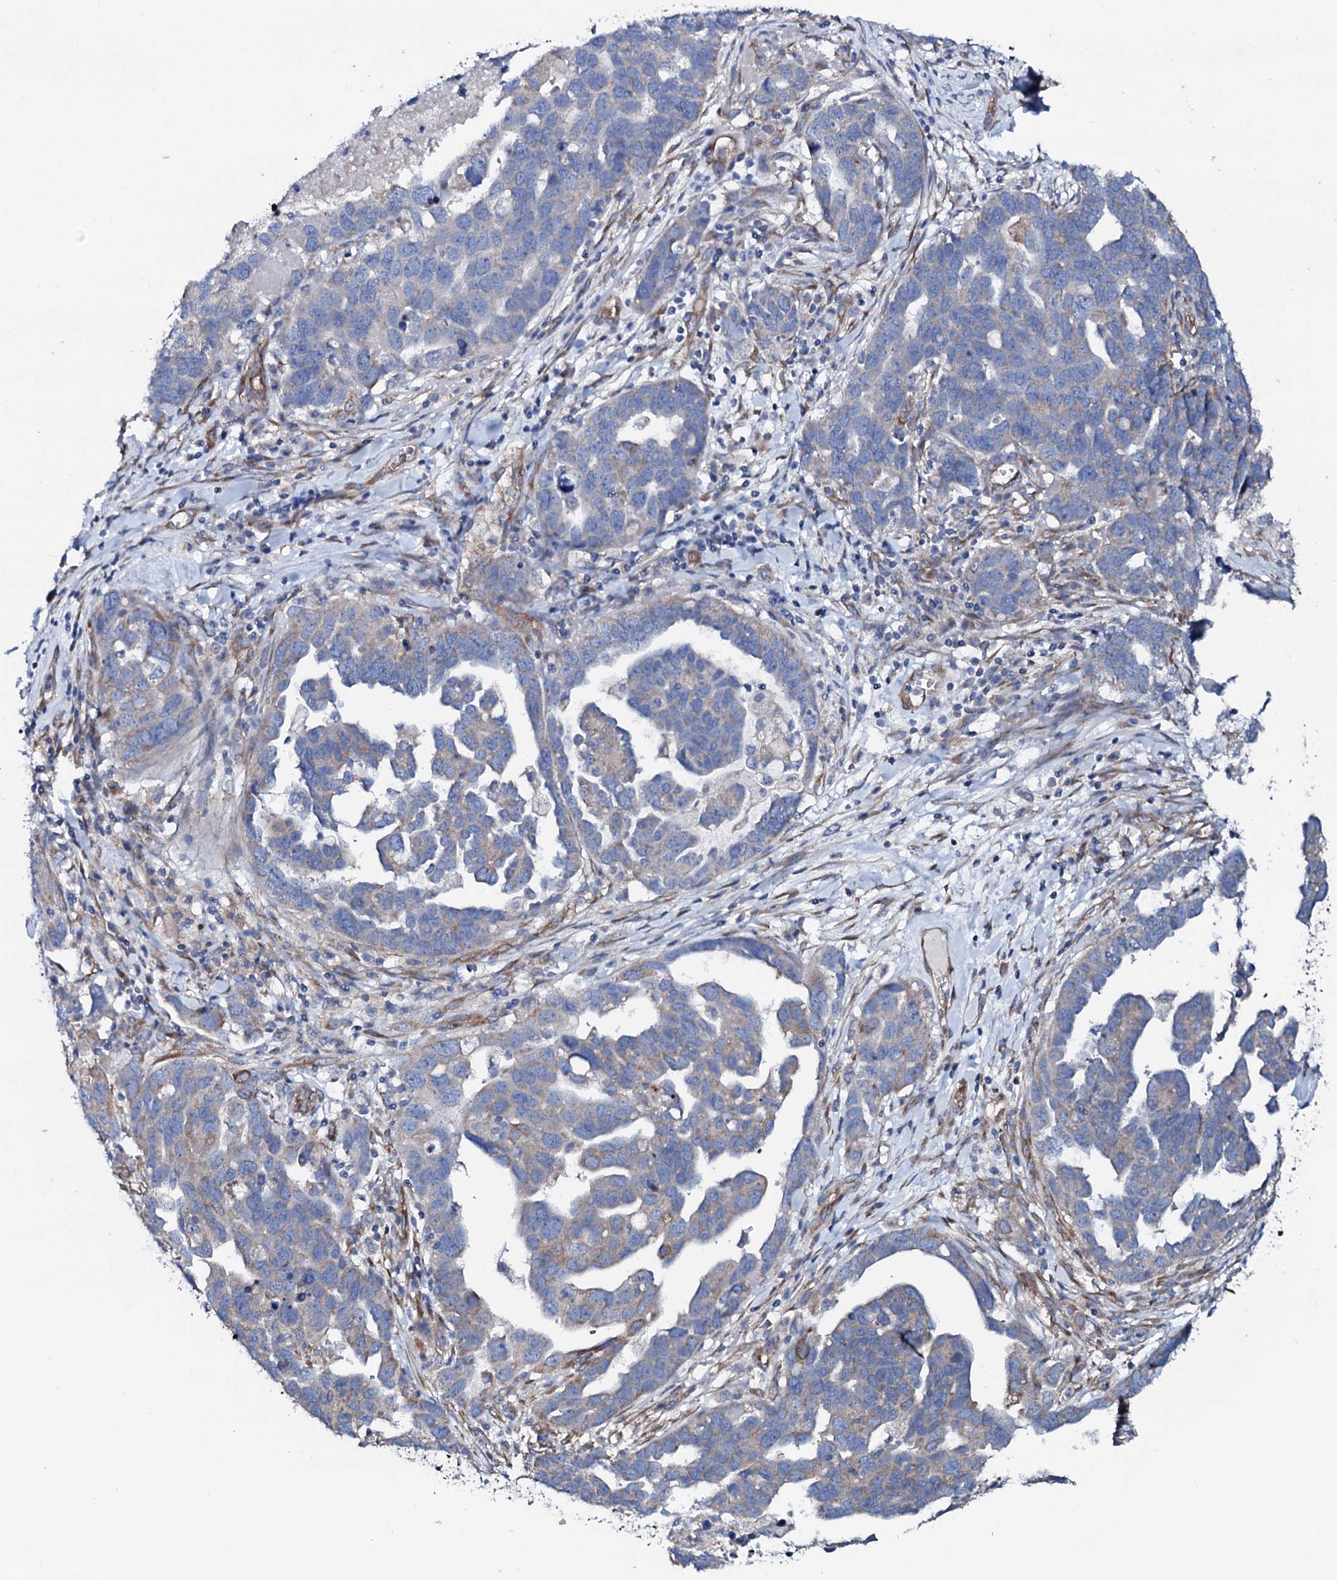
{"staining": {"intensity": "weak", "quantity": "<25%", "location": "cytoplasmic/membranous"}, "tissue": "ovarian cancer", "cell_type": "Tumor cells", "image_type": "cancer", "snomed": [{"axis": "morphology", "description": "Cystadenocarcinoma, serous, NOS"}, {"axis": "topography", "description": "Ovary"}], "caption": "Immunohistochemistry (IHC) photomicrograph of human ovarian serous cystadenocarcinoma stained for a protein (brown), which shows no positivity in tumor cells.", "gene": "STARD13", "patient": {"sex": "female", "age": 54}}